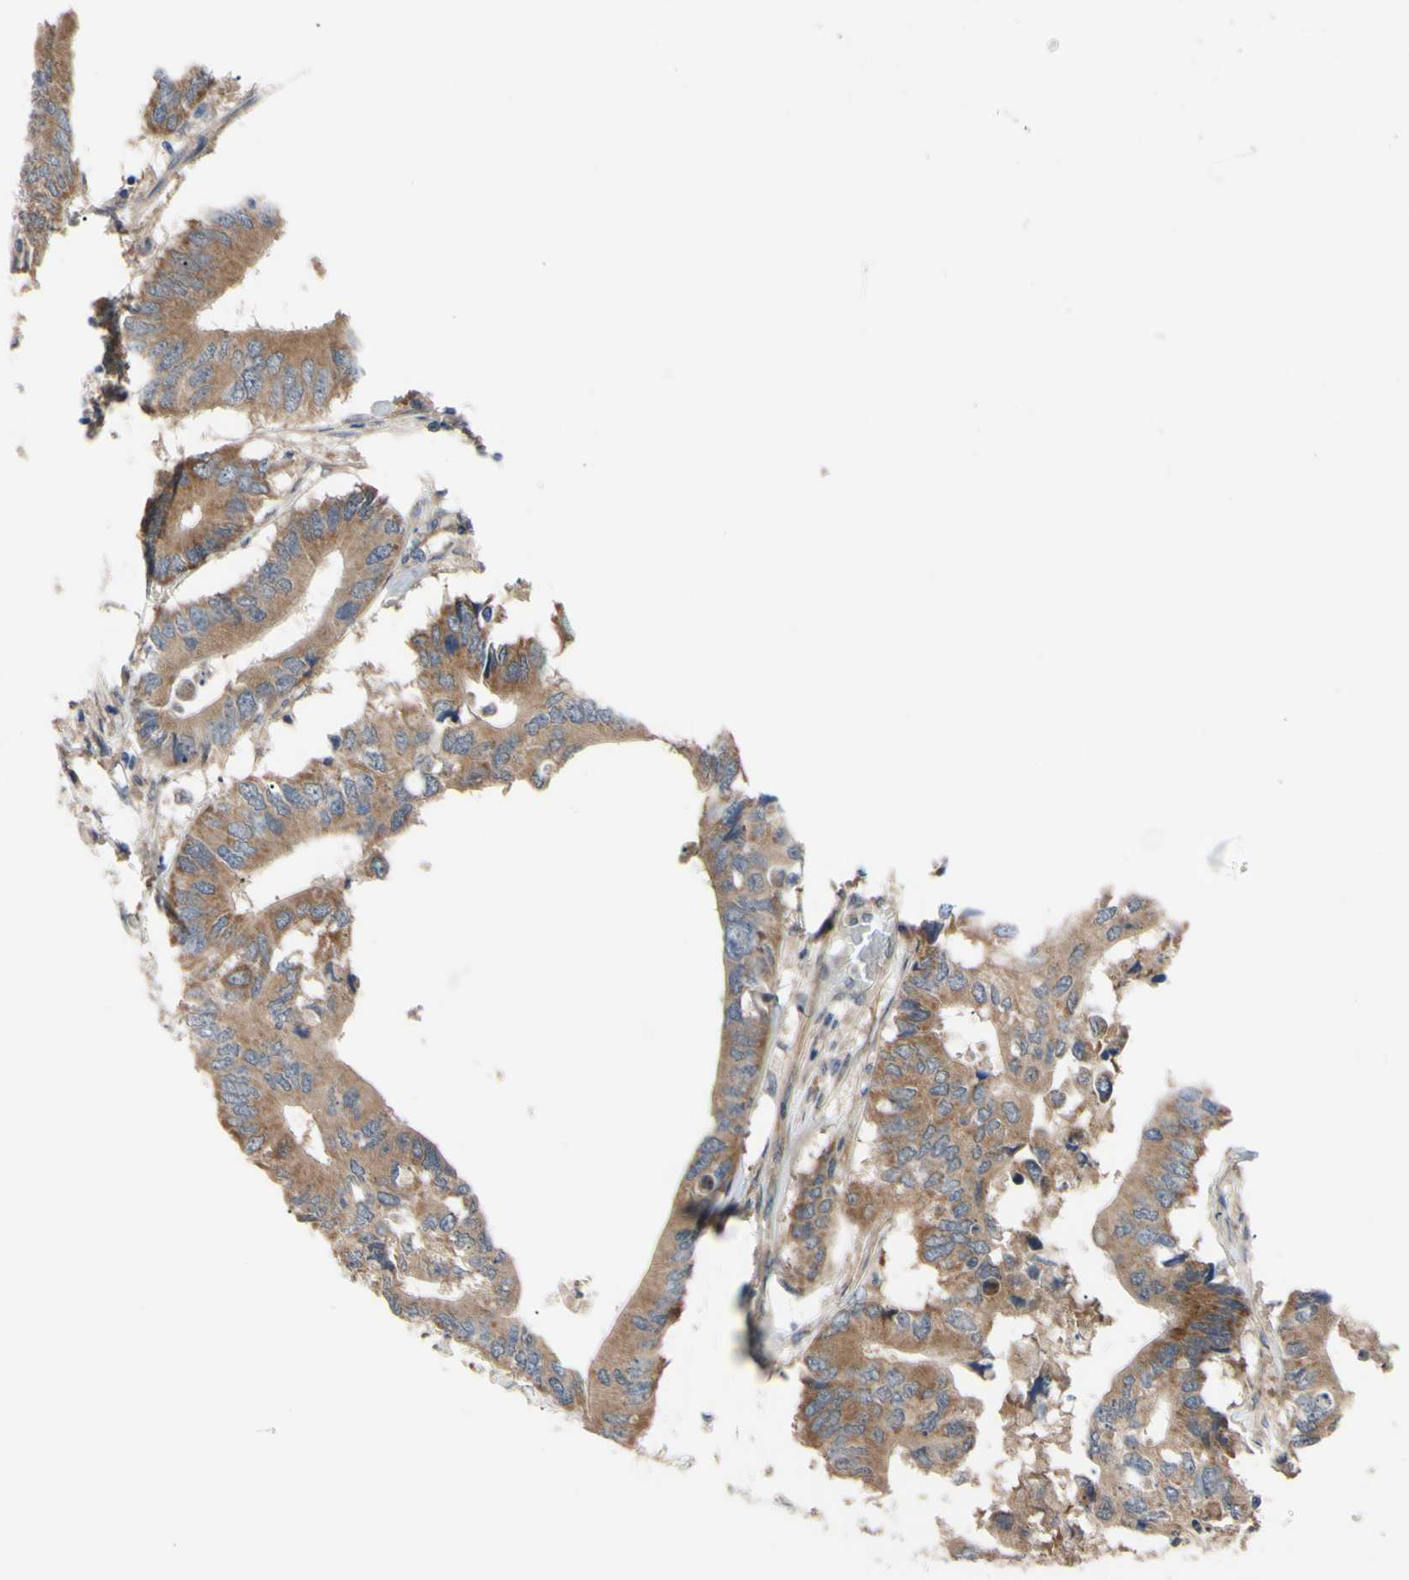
{"staining": {"intensity": "moderate", "quantity": ">75%", "location": "cytoplasmic/membranous"}, "tissue": "colorectal cancer", "cell_type": "Tumor cells", "image_type": "cancer", "snomed": [{"axis": "morphology", "description": "Adenocarcinoma, NOS"}, {"axis": "topography", "description": "Colon"}], "caption": "Protein analysis of colorectal cancer (adenocarcinoma) tissue demonstrates moderate cytoplasmic/membranous staining in about >75% of tumor cells.", "gene": "SVIL", "patient": {"sex": "male", "age": 71}}